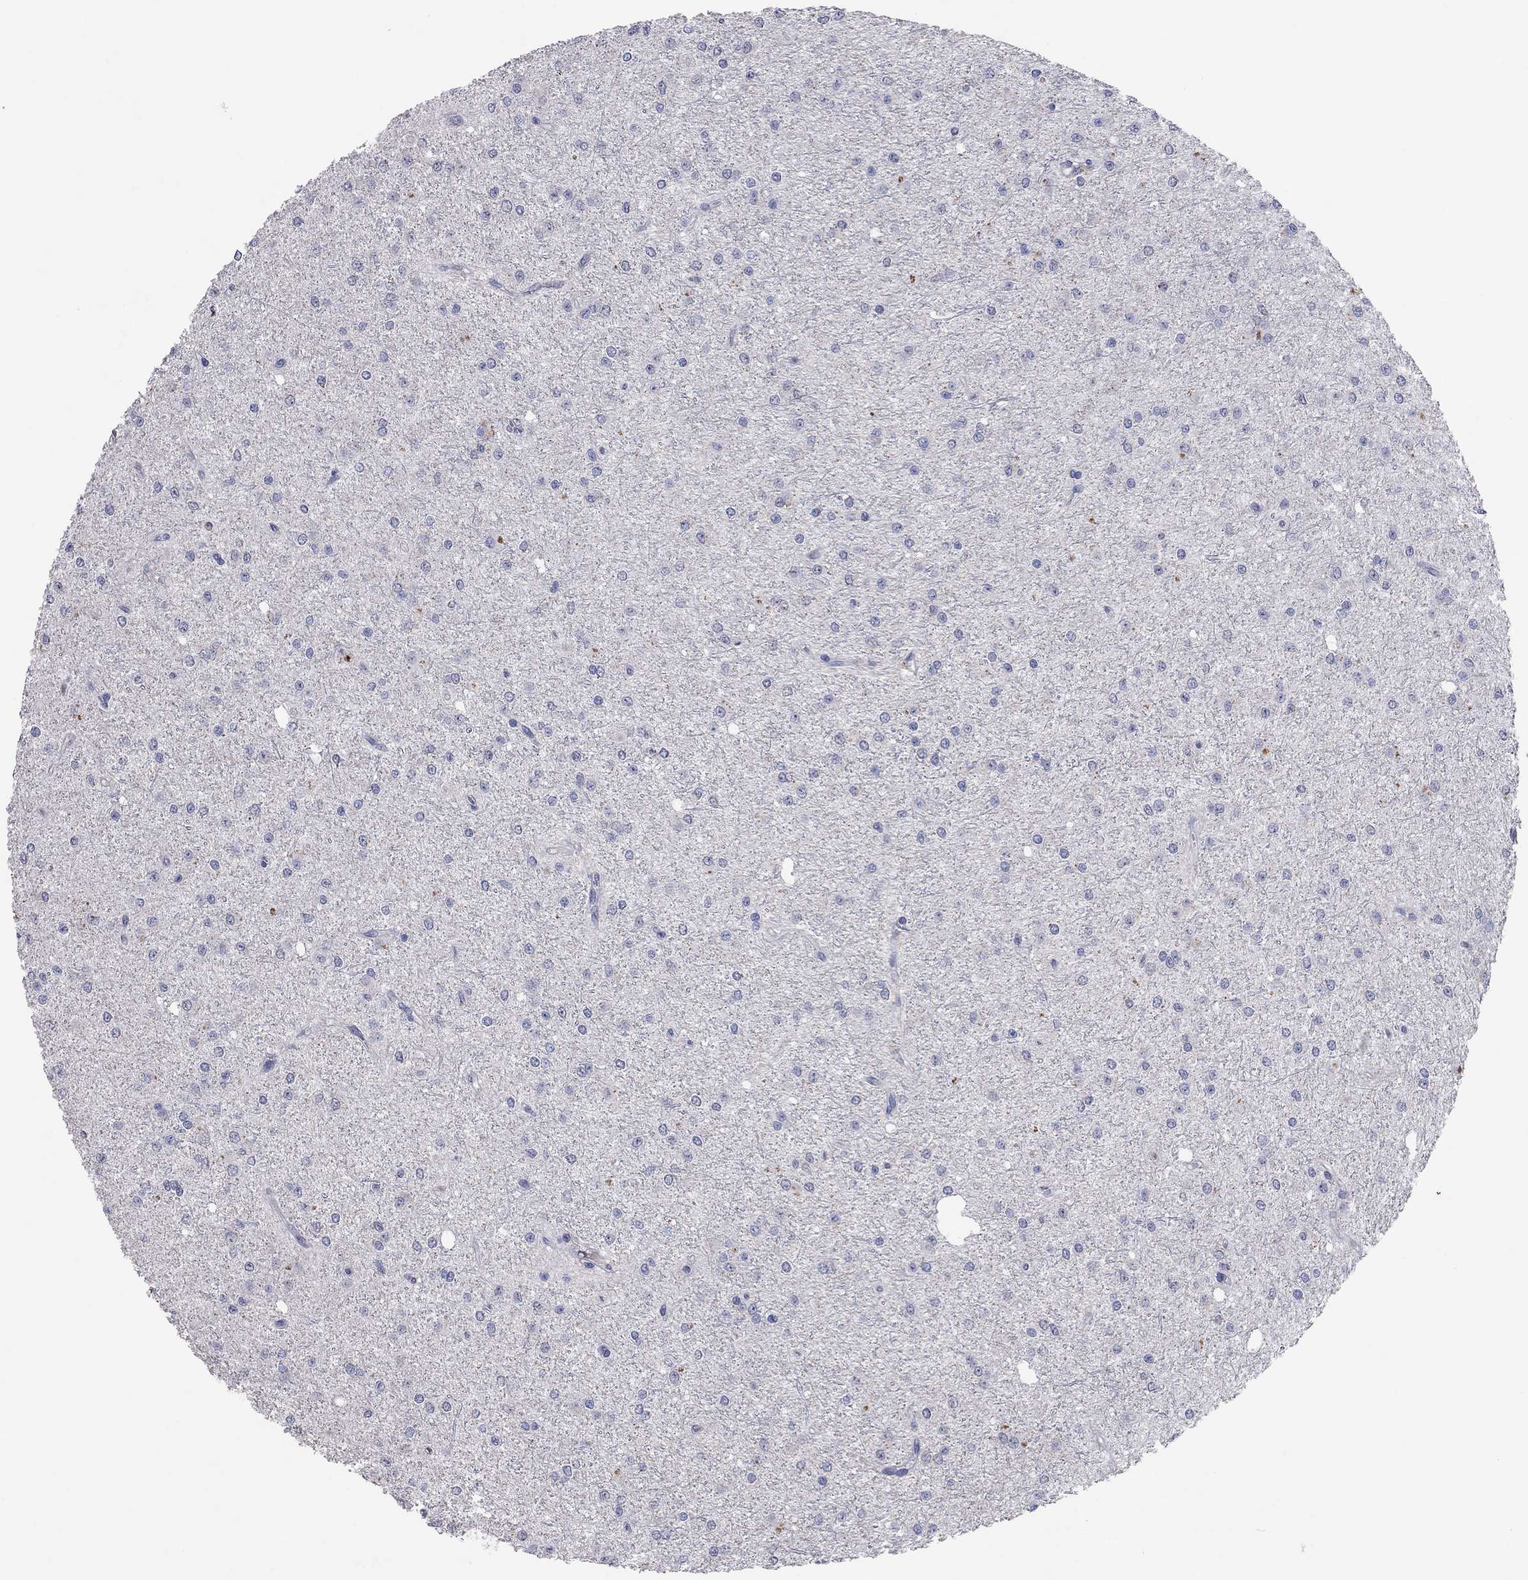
{"staining": {"intensity": "negative", "quantity": "none", "location": "none"}, "tissue": "glioma", "cell_type": "Tumor cells", "image_type": "cancer", "snomed": [{"axis": "morphology", "description": "Glioma, malignant, Low grade"}, {"axis": "topography", "description": "Brain"}], "caption": "Tumor cells show no significant positivity in low-grade glioma (malignant). Nuclei are stained in blue.", "gene": "MMP13", "patient": {"sex": "male", "age": 27}}